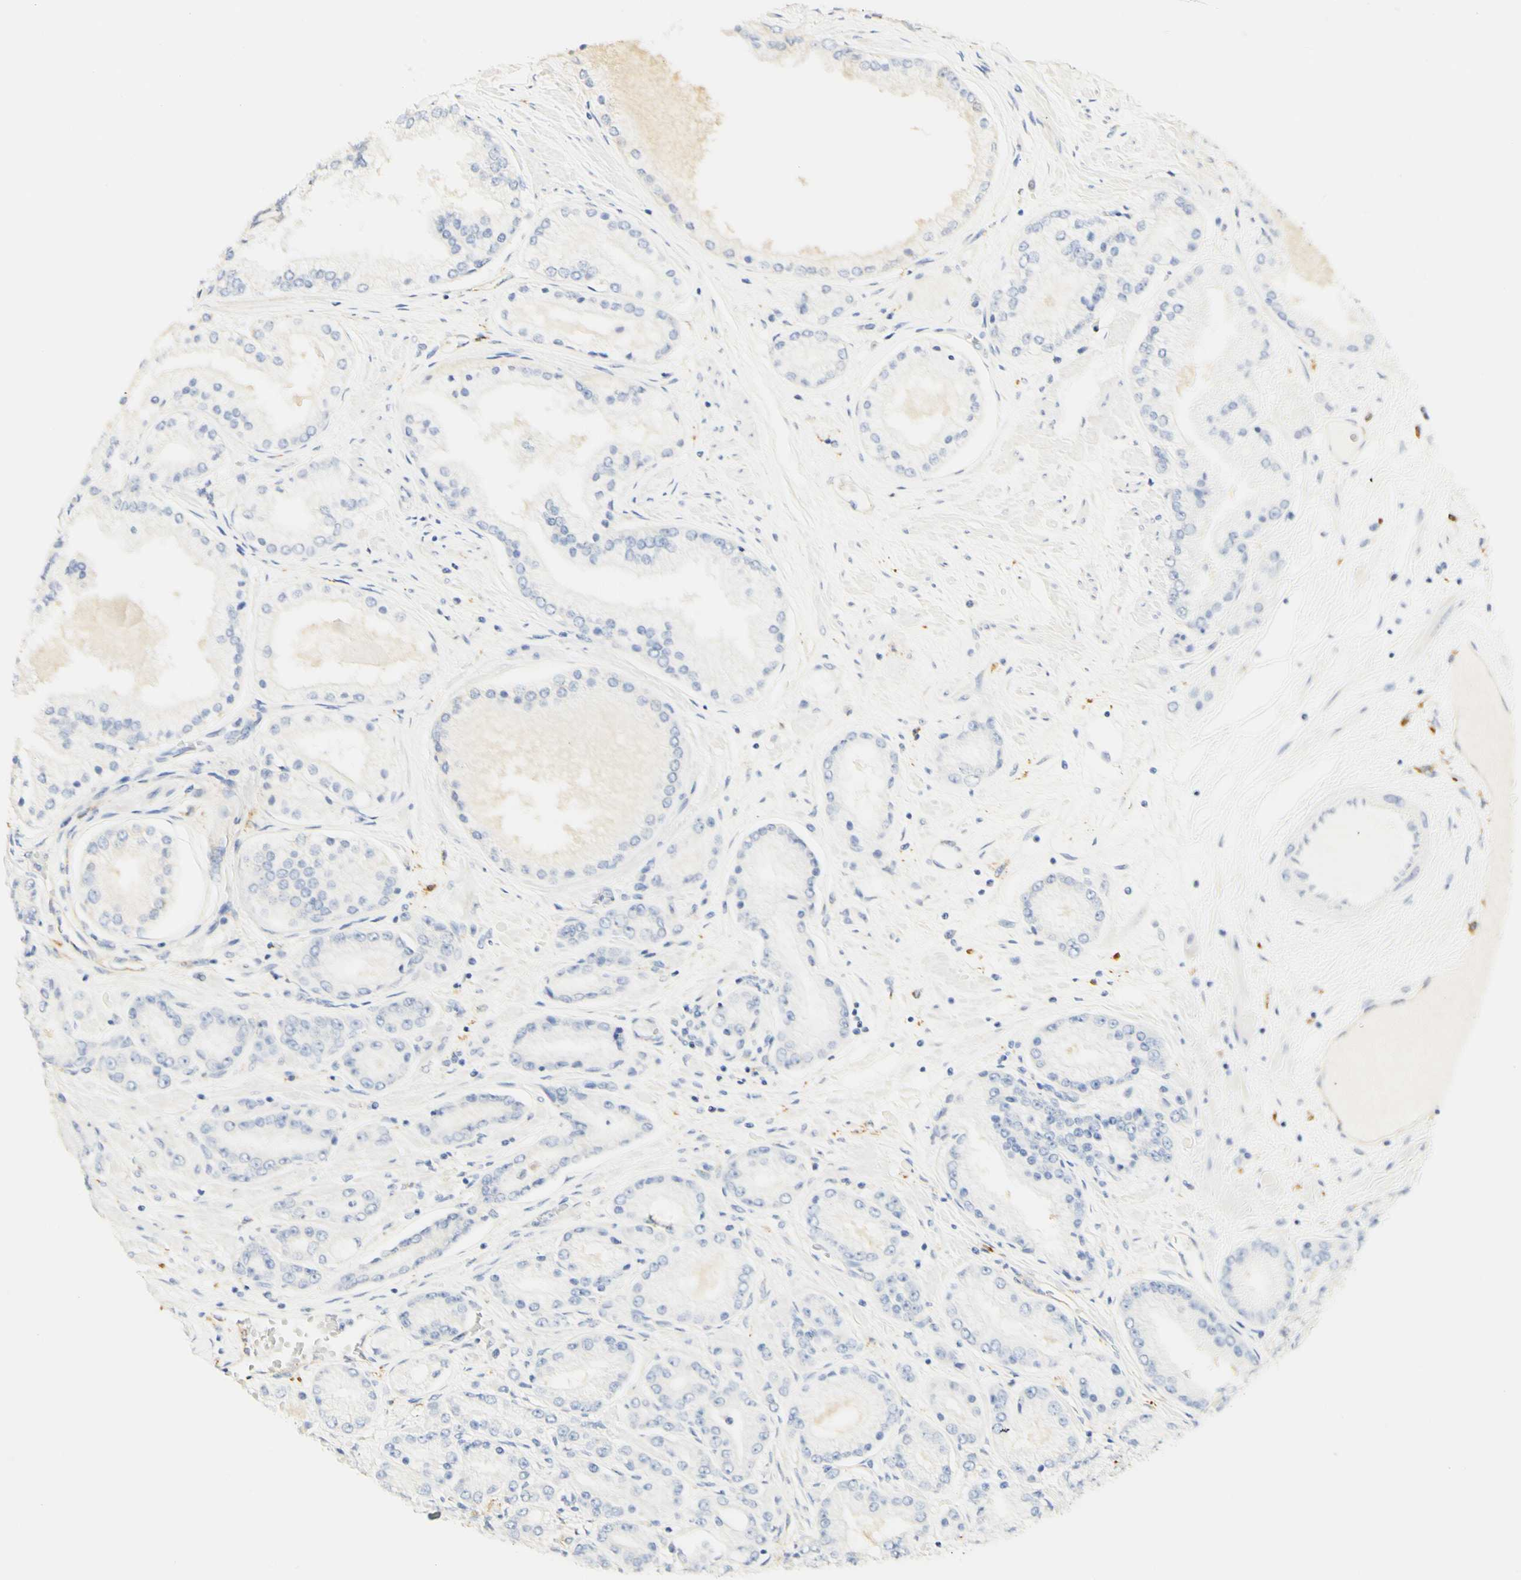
{"staining": {"intensity": "negative", "quantity": "none", "location": "none"}, "tissue": "prostate cancer", "cell_type": "Tumor cells", "image_type": "cancer", "snomed": [{"axis": "morphology", "description": "Adenocarcinoma, High grade"}, {"axis": "topography", "description": "Prostate"}], "caption": "This is an immunohistochemistry (IHC) micrograph of human adenocarcinoma (high-grade) (prostate). There is no expression in tumor cells.", "gene": "FCGRT", "patient": {"sex": "male", "age": 59}}